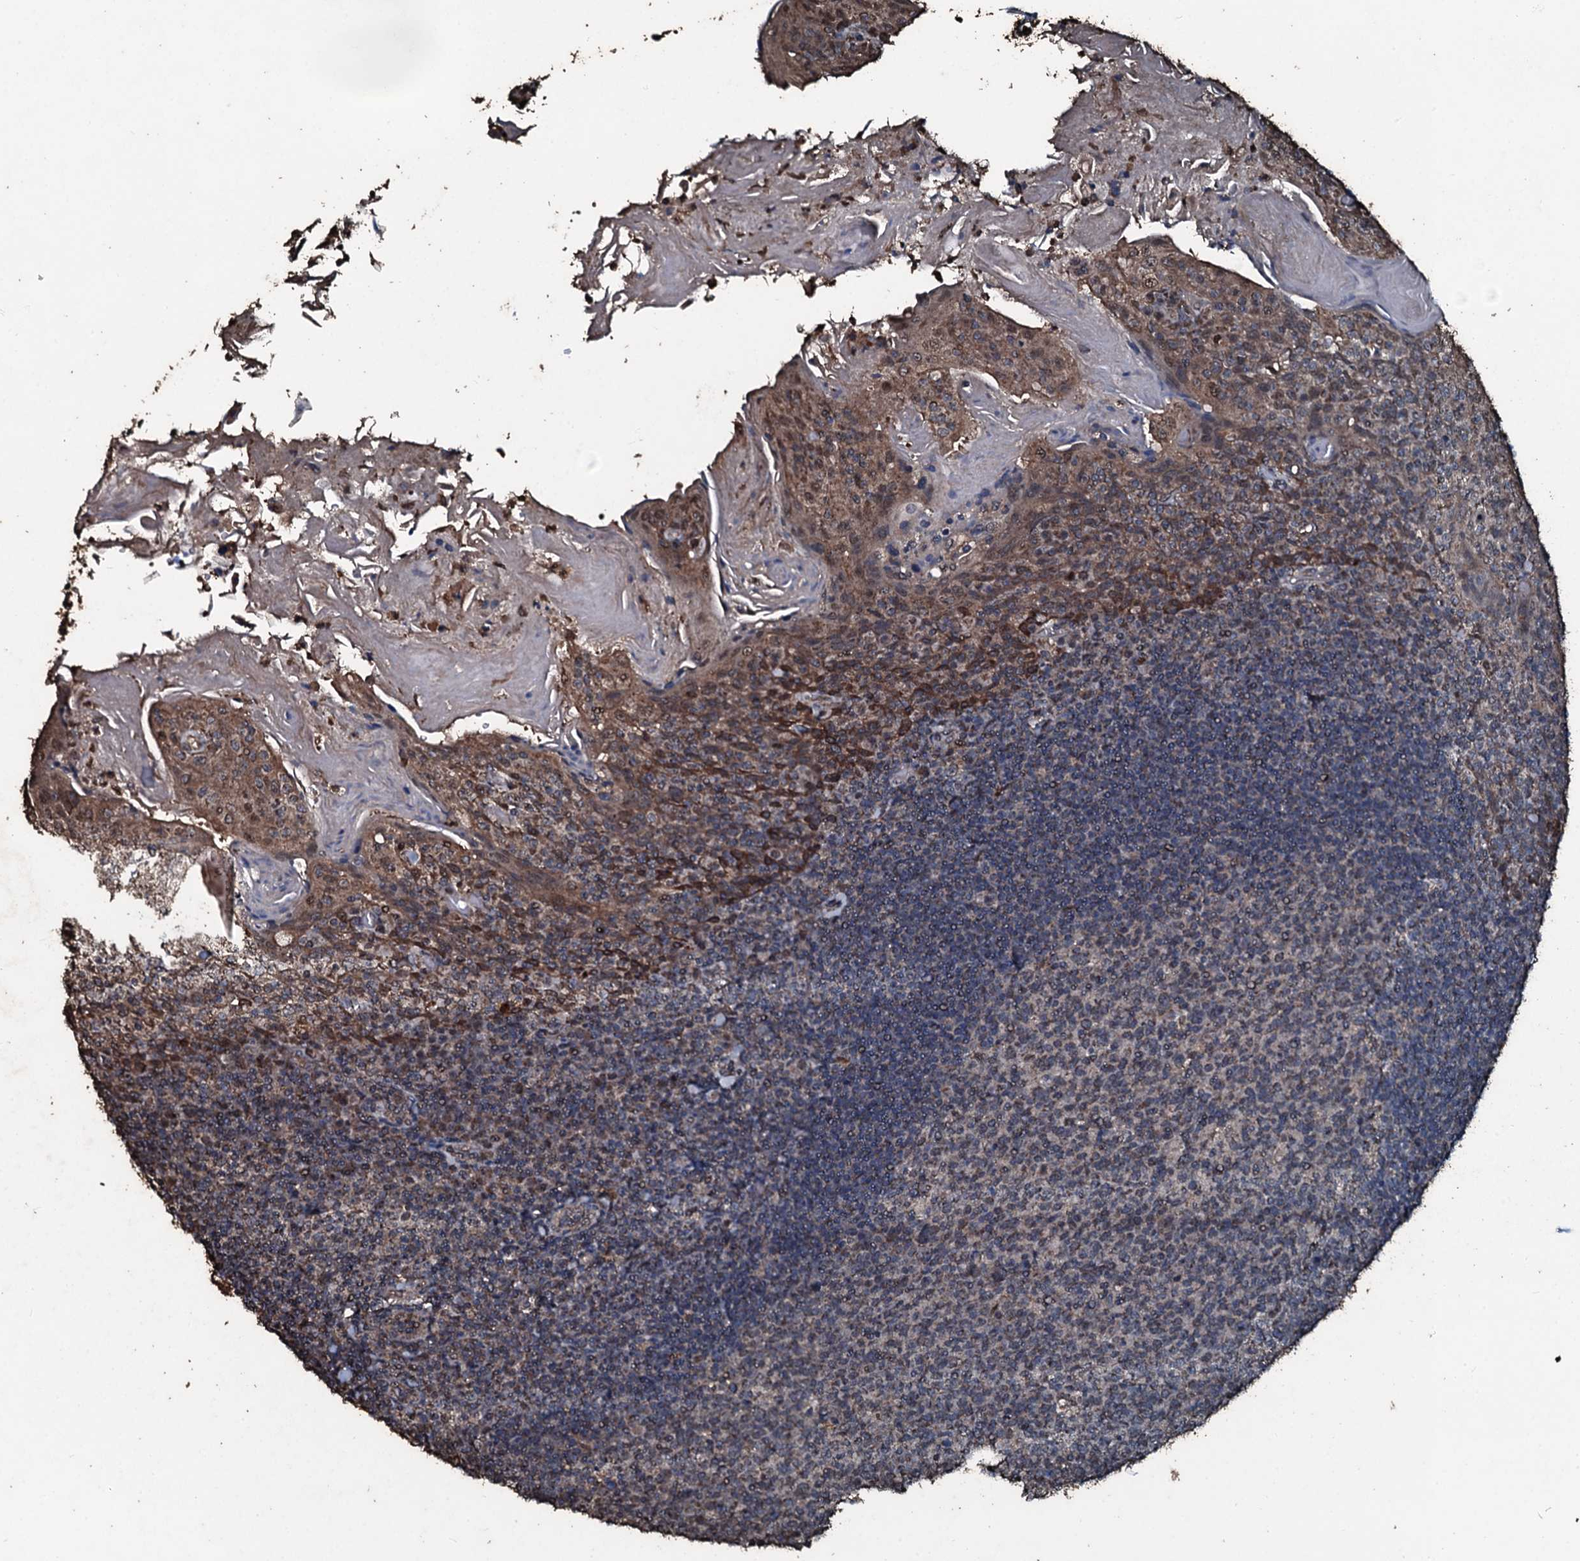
{"staining": {"intensity": "negative", "quantity": "25%-75%", "location": "cytoplasmic/membranous"}, "tissue": "tonsil", "cell_type": "Germinal center cells", "image_type": "normal", "snomed": [{"axis": "morphology", "description": "Normal tissue, NOS"}, {"axis": "topography", "description": "Tonsil"}], "caption": "Immunohistochemistry (IHC) micrograph of benign human tonsil stained for a protein (brown), which displays no positivity in germinal center cells. (DAB immunohistochemistry visualized using brightfield microscopy, high magnification).", "gene": "FAAP24", "patient": {"sex": "female", "age": 10}}